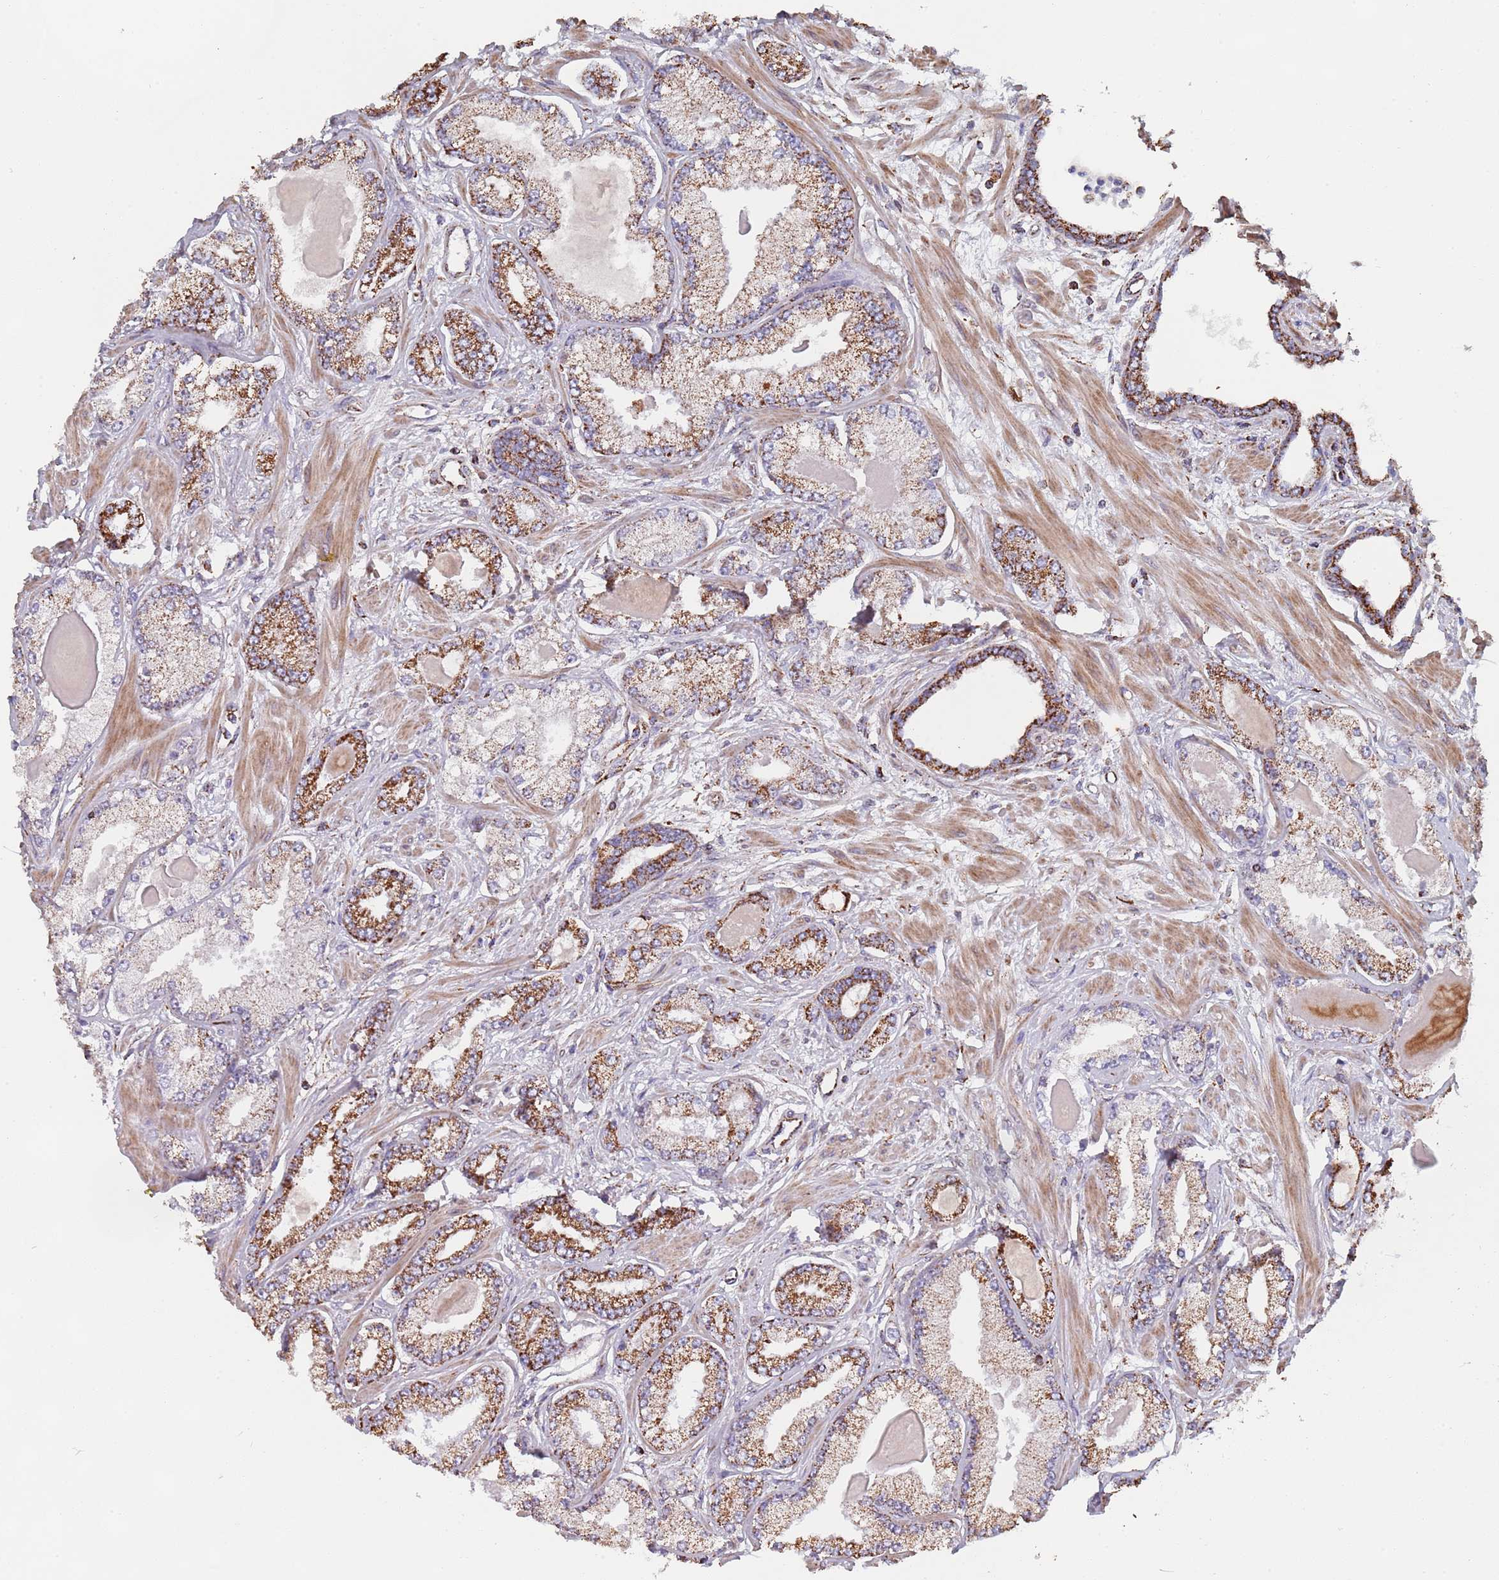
{"staining": {"intensity": "strong", "quantity": ">75%", "location": "cytoplasmic/membranous"}, "tissue": "prostate cancer", "cell_type": "Tumor cells", "image_type": "cancer", "snomed": [{"axis": "morphology", "description": "Adenocarcinoma, Low grade"}, {"axis": "topography", "description": "Prostate"}], "caption": "This is an image of immunohistochemistry (IHC) staining of prostate cancer, which shows strong expression in the cytoplasmic/membranous of tumor cells.", "gene": "PGP", "patient": {"sex": "male", "age": 64}}